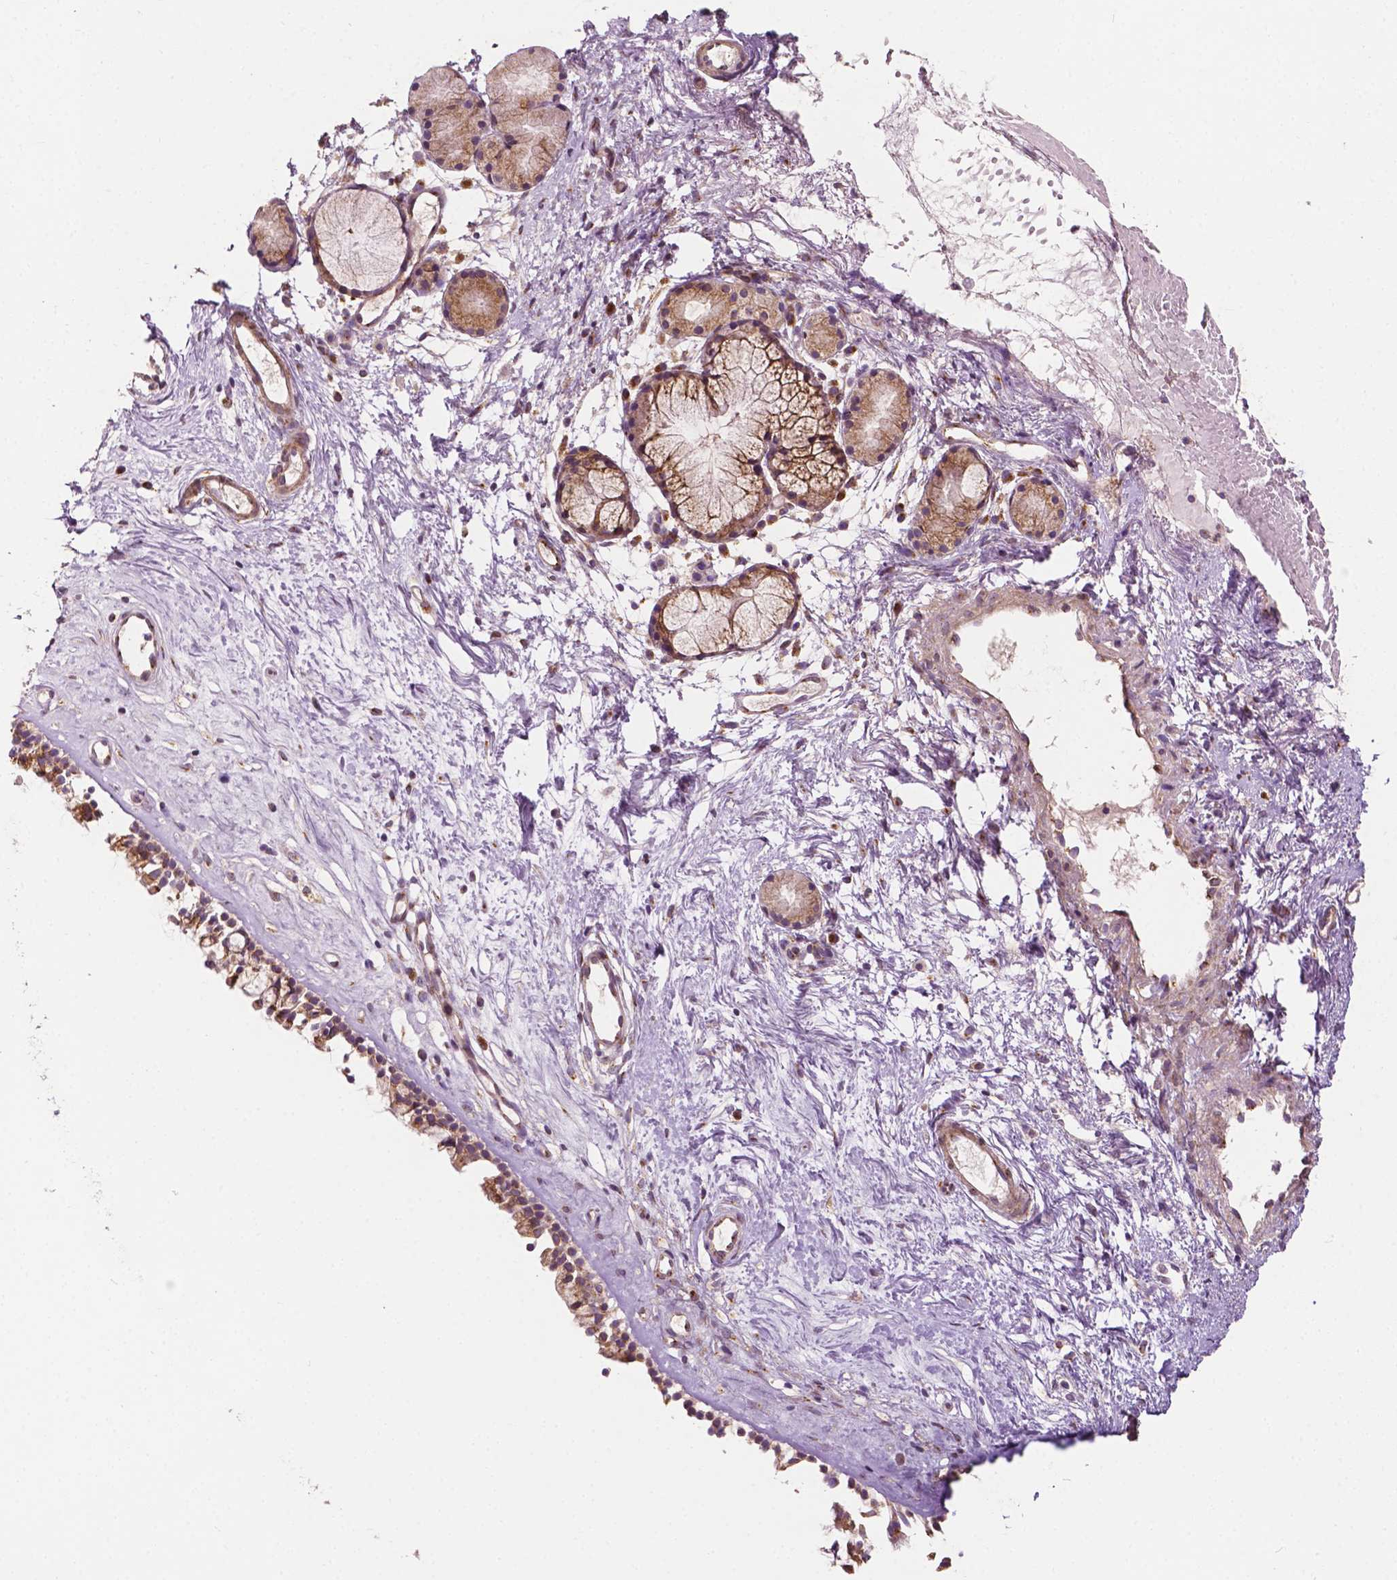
{"staining": {"intensity": "moderate", "quantity": ">75%", "location": "cytoplasmic/membranous"}, "tissue": "nasopharynx", "cell_type": "Respiratory epithelial cells", "image_type": "normal", "snomed": [{"axis": "morphology", "description": "Normal tissue, NOS"}, {"axis": "topography", "description": "Nasopharynx"}], "caption": "Approximately >75% of respiratory epithelial cells in normal human nasopharynx exhibit moderate cytoplasmic/membranous protein expression as visualized by brown immunohistochemical staining.", "gene": "EBAG9", "patient": {"sex": "female", "age": 52}}